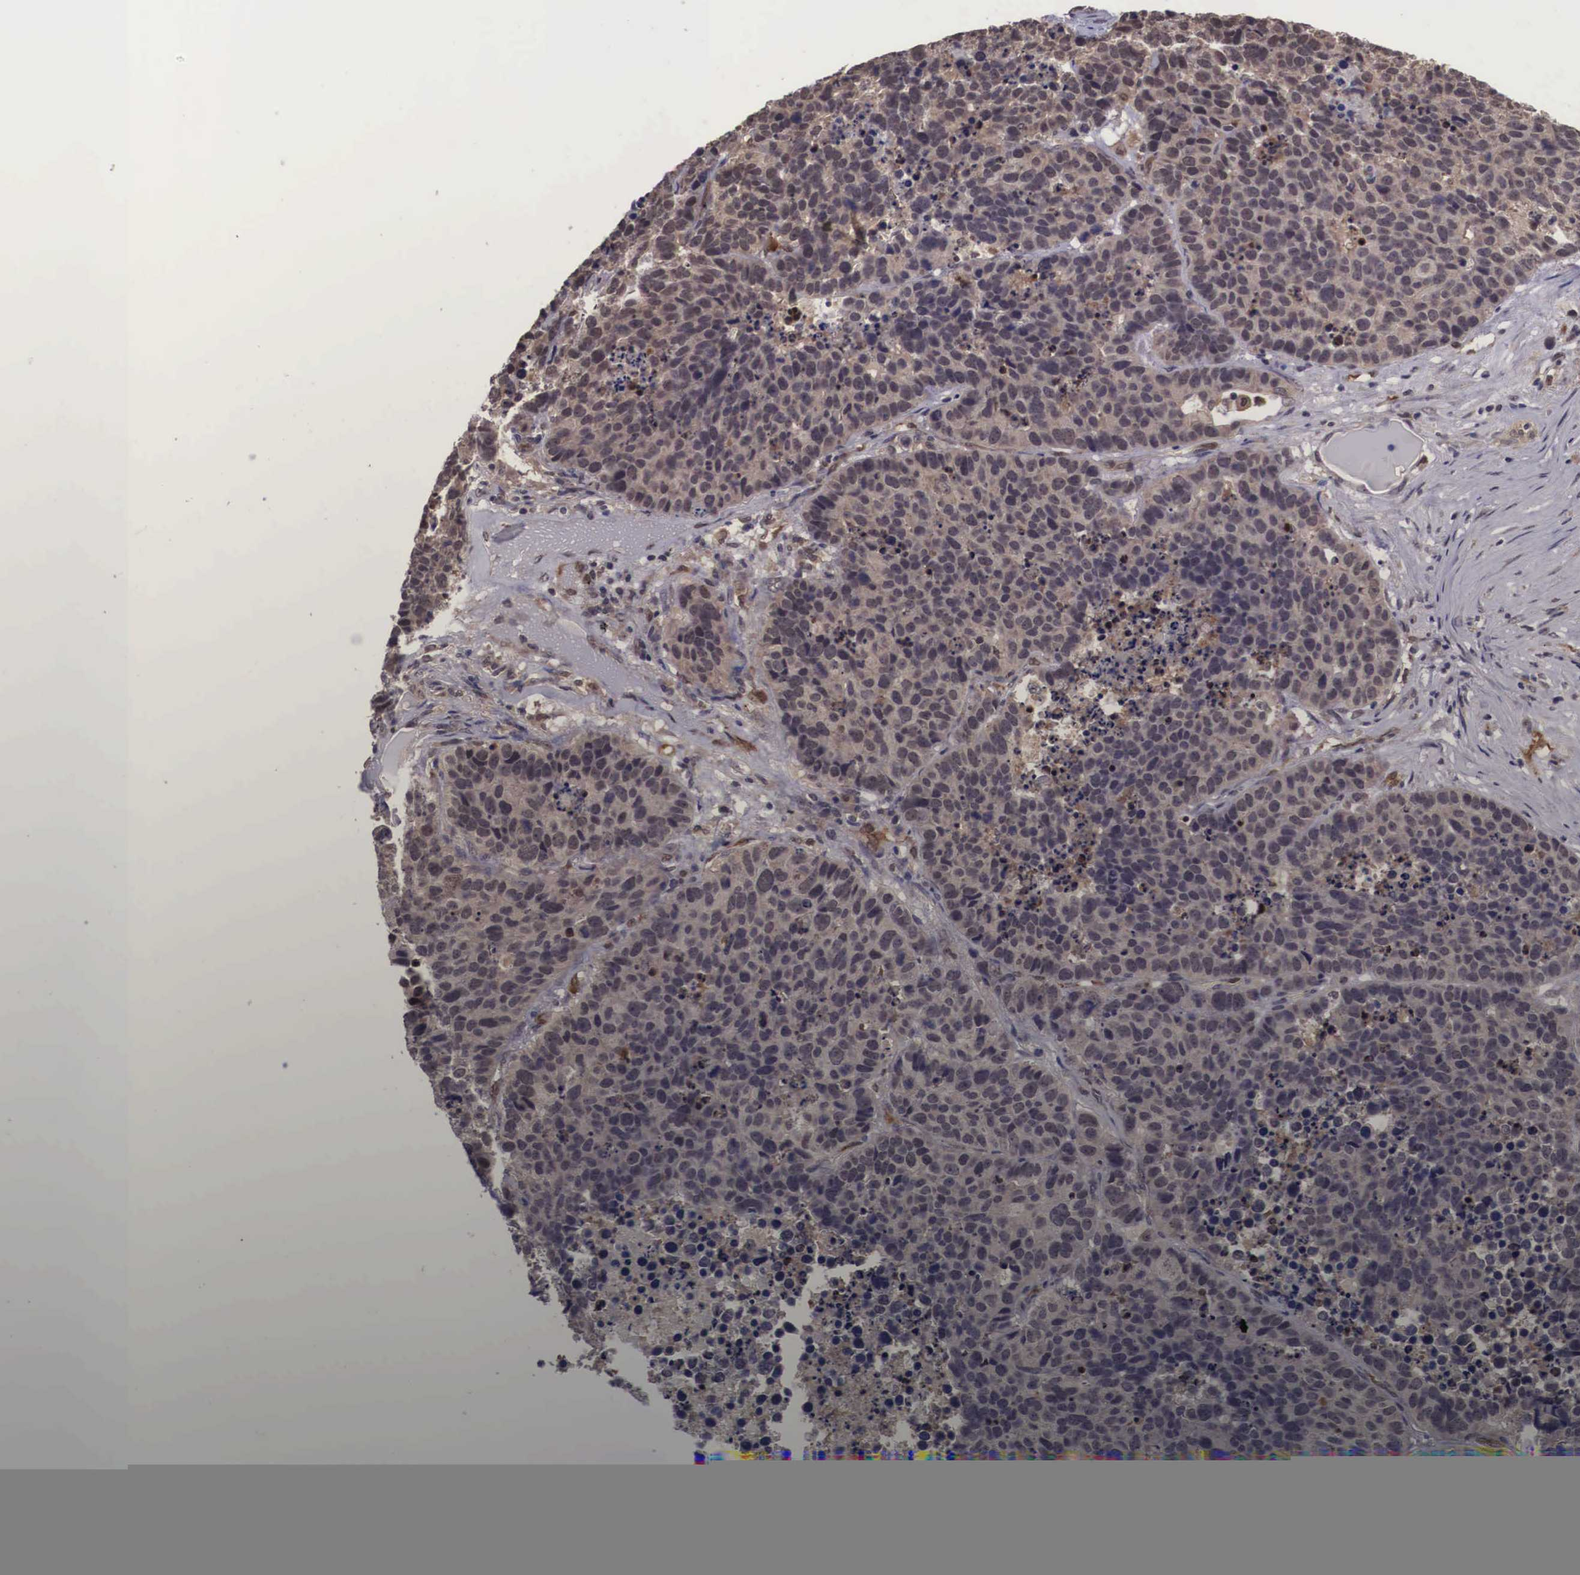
{"staining": {"intensity": "weak", "quantity": ">75%", "location": "cytoplasmic/membranous"}, "tissue": "lung cancer", "cell_type": "Tumor cells", "image_type": "cancer", "snomed": [{"axis": "morphology", "description": "Carcinoid, malignant, NOS"}, {"axis": "topography", "description": "Lung"}], "caption": "Immunohistochemical staining of human lung malignant carcinoid exhibits weak cytoplasmic/membranous protein expression in approximately >75% of tumor cells.", "gene": "VASH1", "patient": {"sex": "male", "age": 60}}